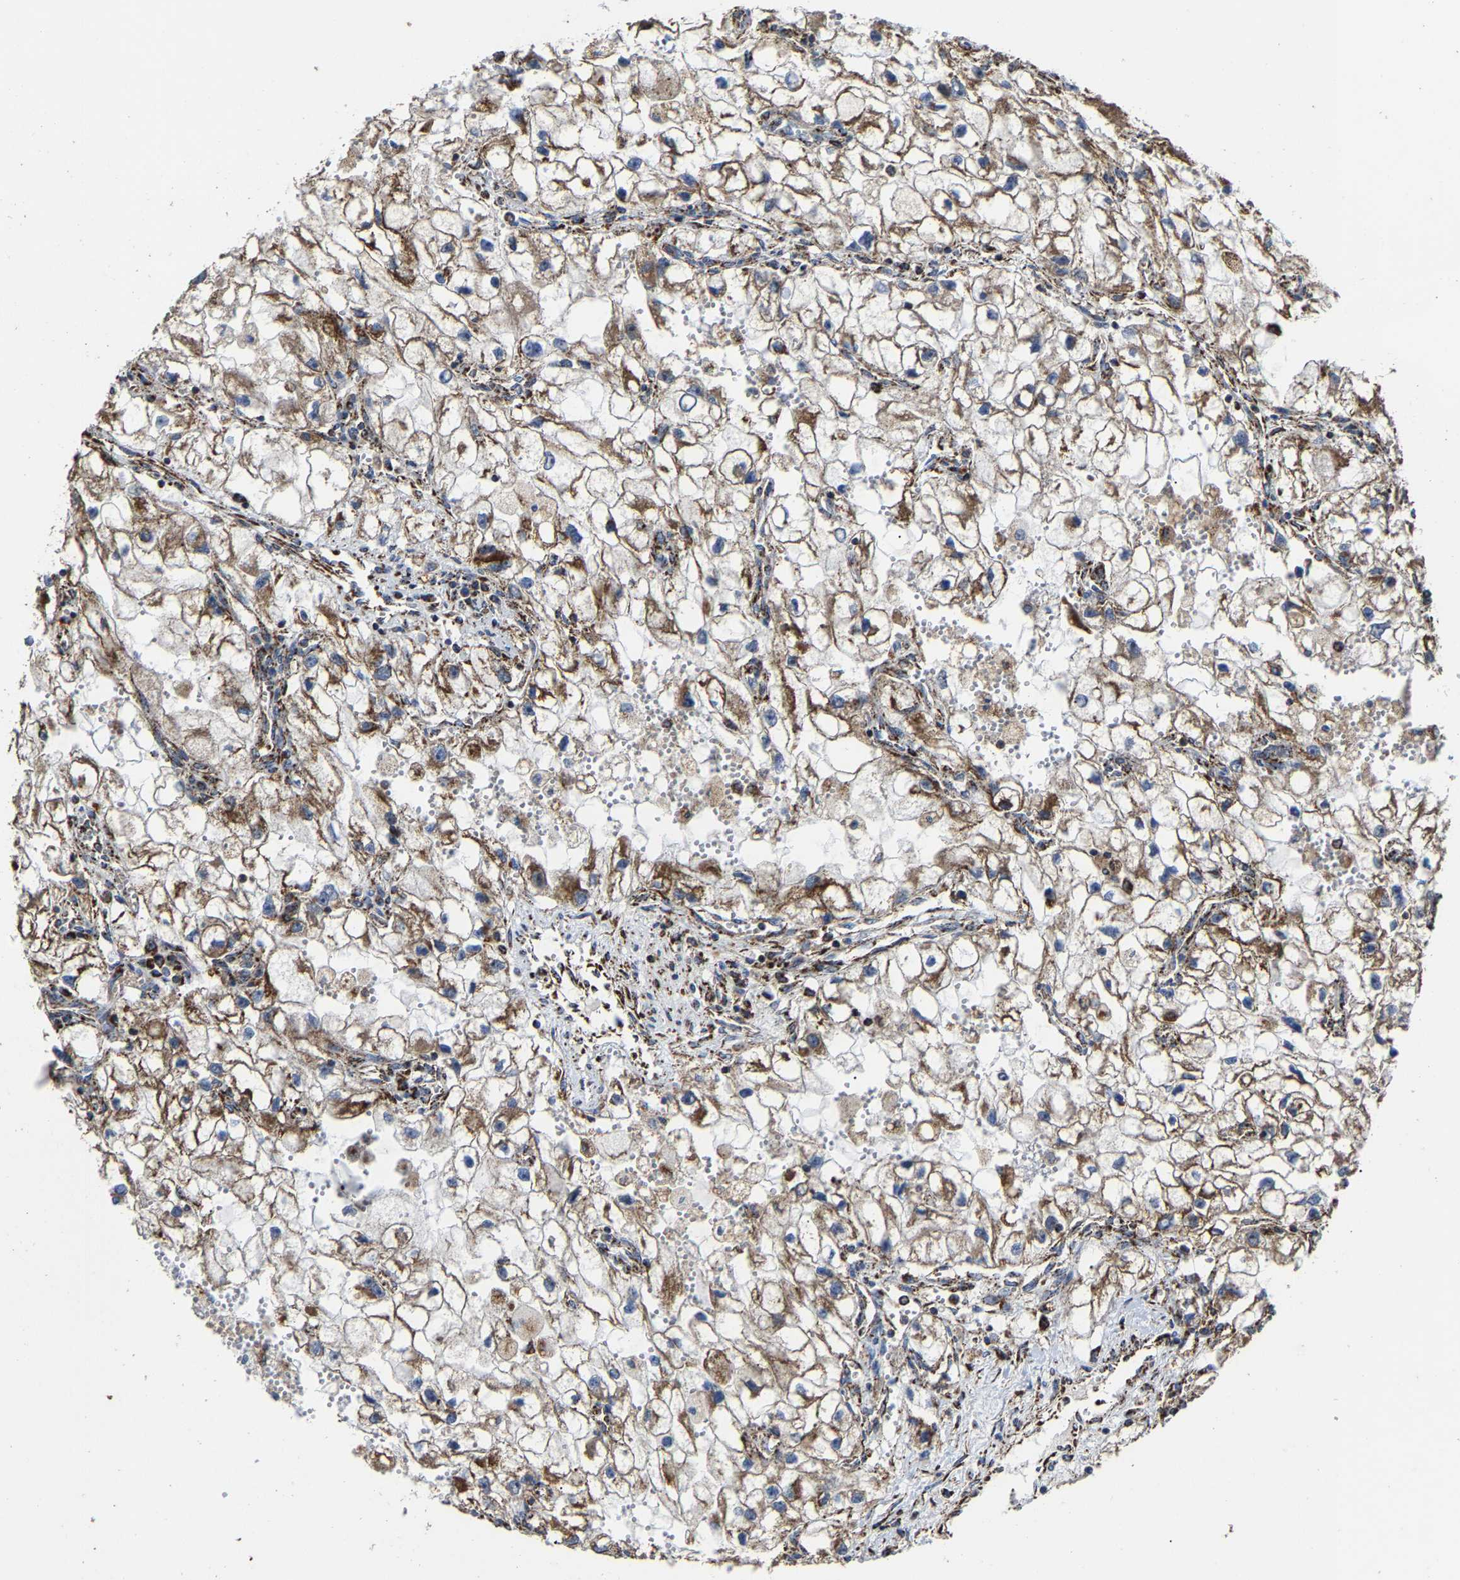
{"staining": {"intensity": "moderate", "quantity": ">75%", "location": "cytoplasmic/membranous"}, "tissue": "renal cancer", "cell_type": "Tumor cells", "image_type": "cancer", "snomed": [{"axis": "morphology", "description": "Adenocarcinoma, NOS"}, {"axis": "topography", "description": "Kidney"}], "caption": "Protein positivity by IHC demonstrates moderate cytoplasmic/membranous expression in approximately >75% of tumor cells in renal adenocarcinoma.", "gene": "NDUFV3", "patient": {"sex": "female", "age": 70}}